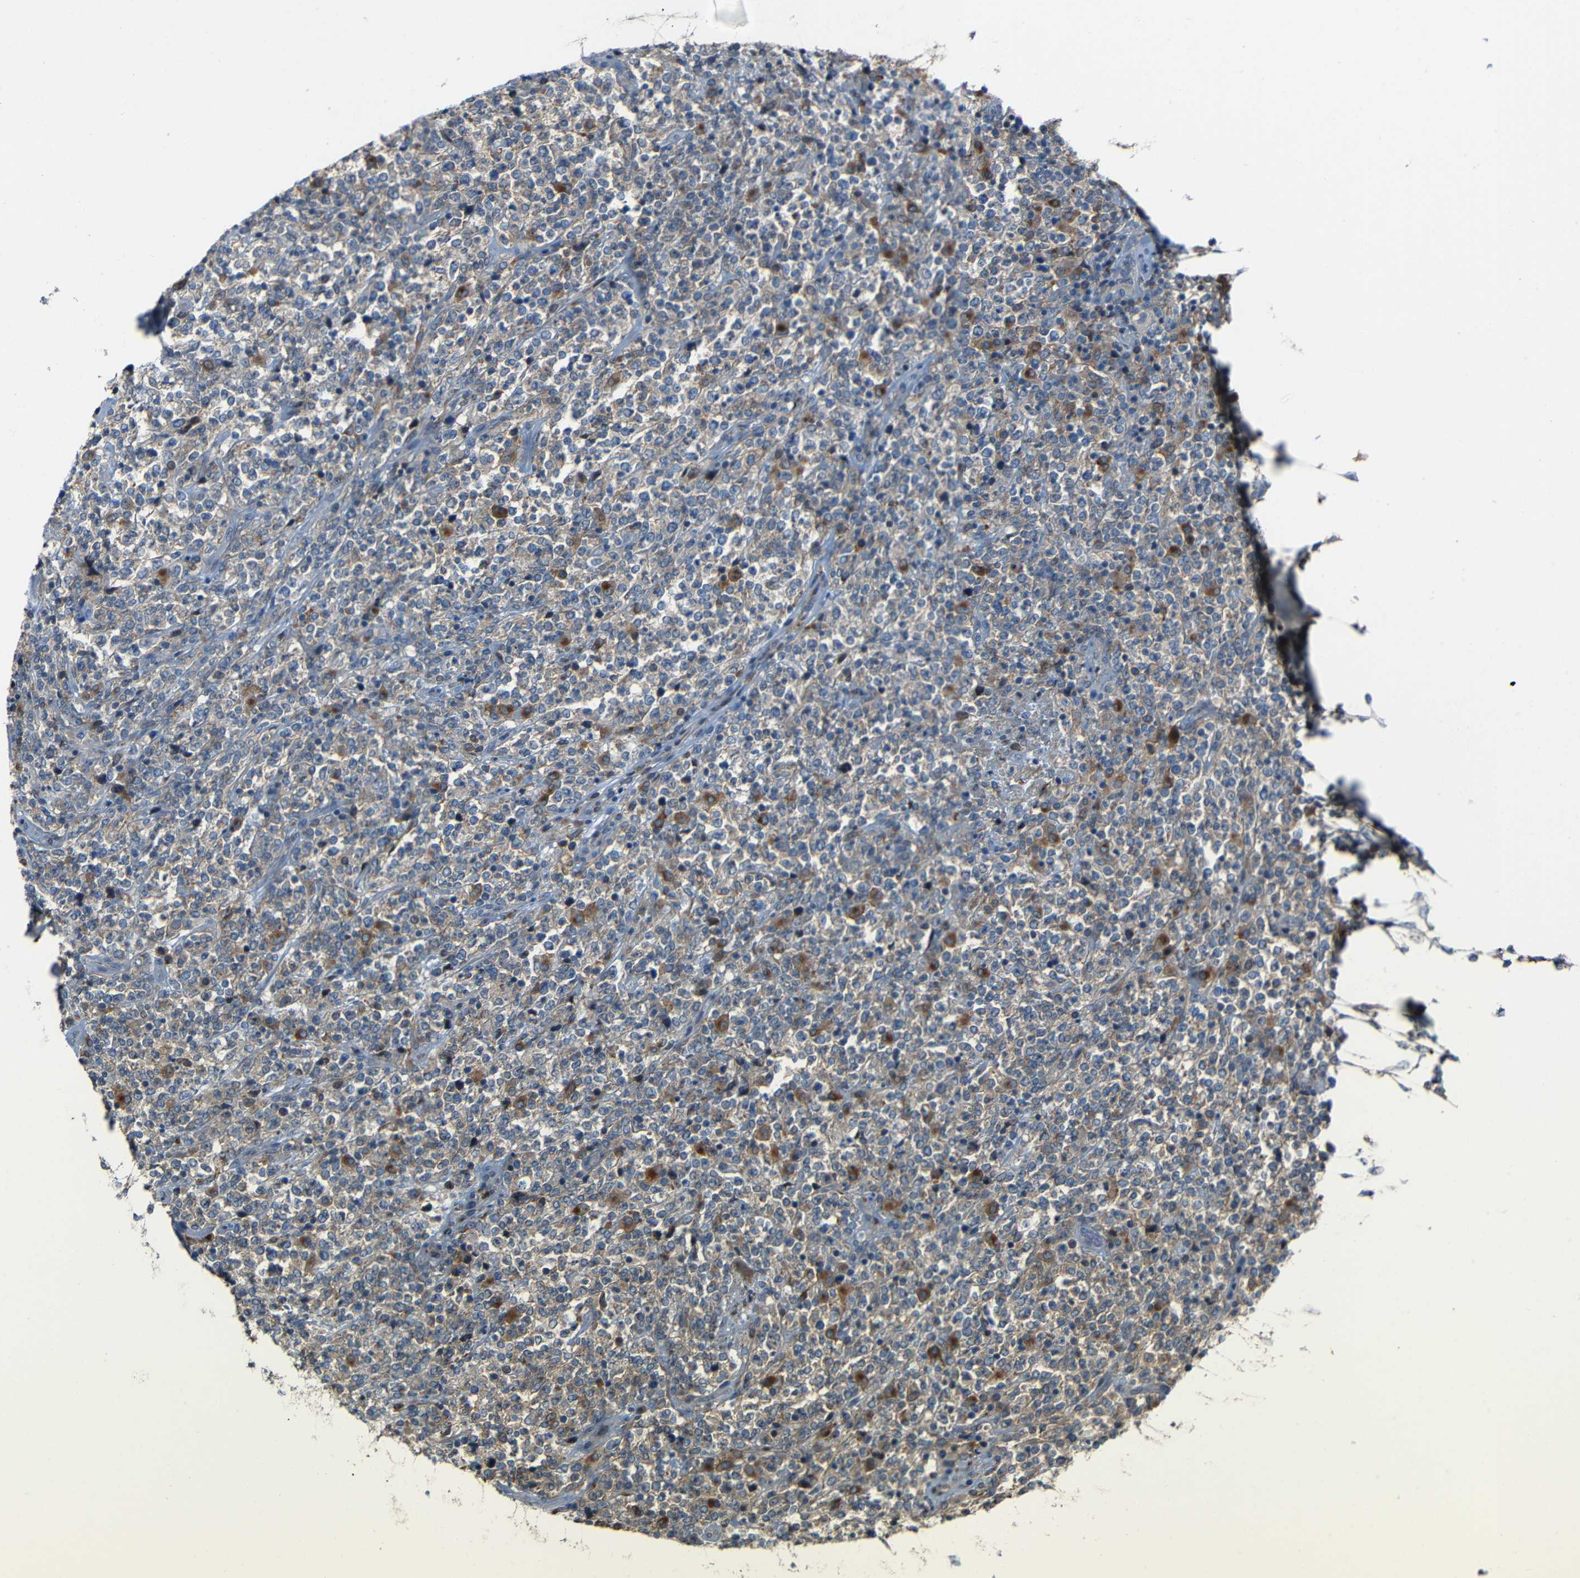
{"staining": {"intensity": "moderate", "quantity": "25%-75%", "location": "cytoplasmic/membranous"}, "tissue": "lymphoma", "cell_type": "Tumor cells", "image_type": "cancer", "snomed": [{"axis": "morphology", "description": "Malignant lymphoma, non-Hodgkin's type, High grade"}, {"axis": "topography", "description": "Soft tissue"}], "caption": "High-grade malignant lymphoma, non-Hodgkin's type stained with a protein marker shows moderate staining in tumor cells.", "gene": "DNAJC5", "patient": {"sex": "male", "age": 18}}